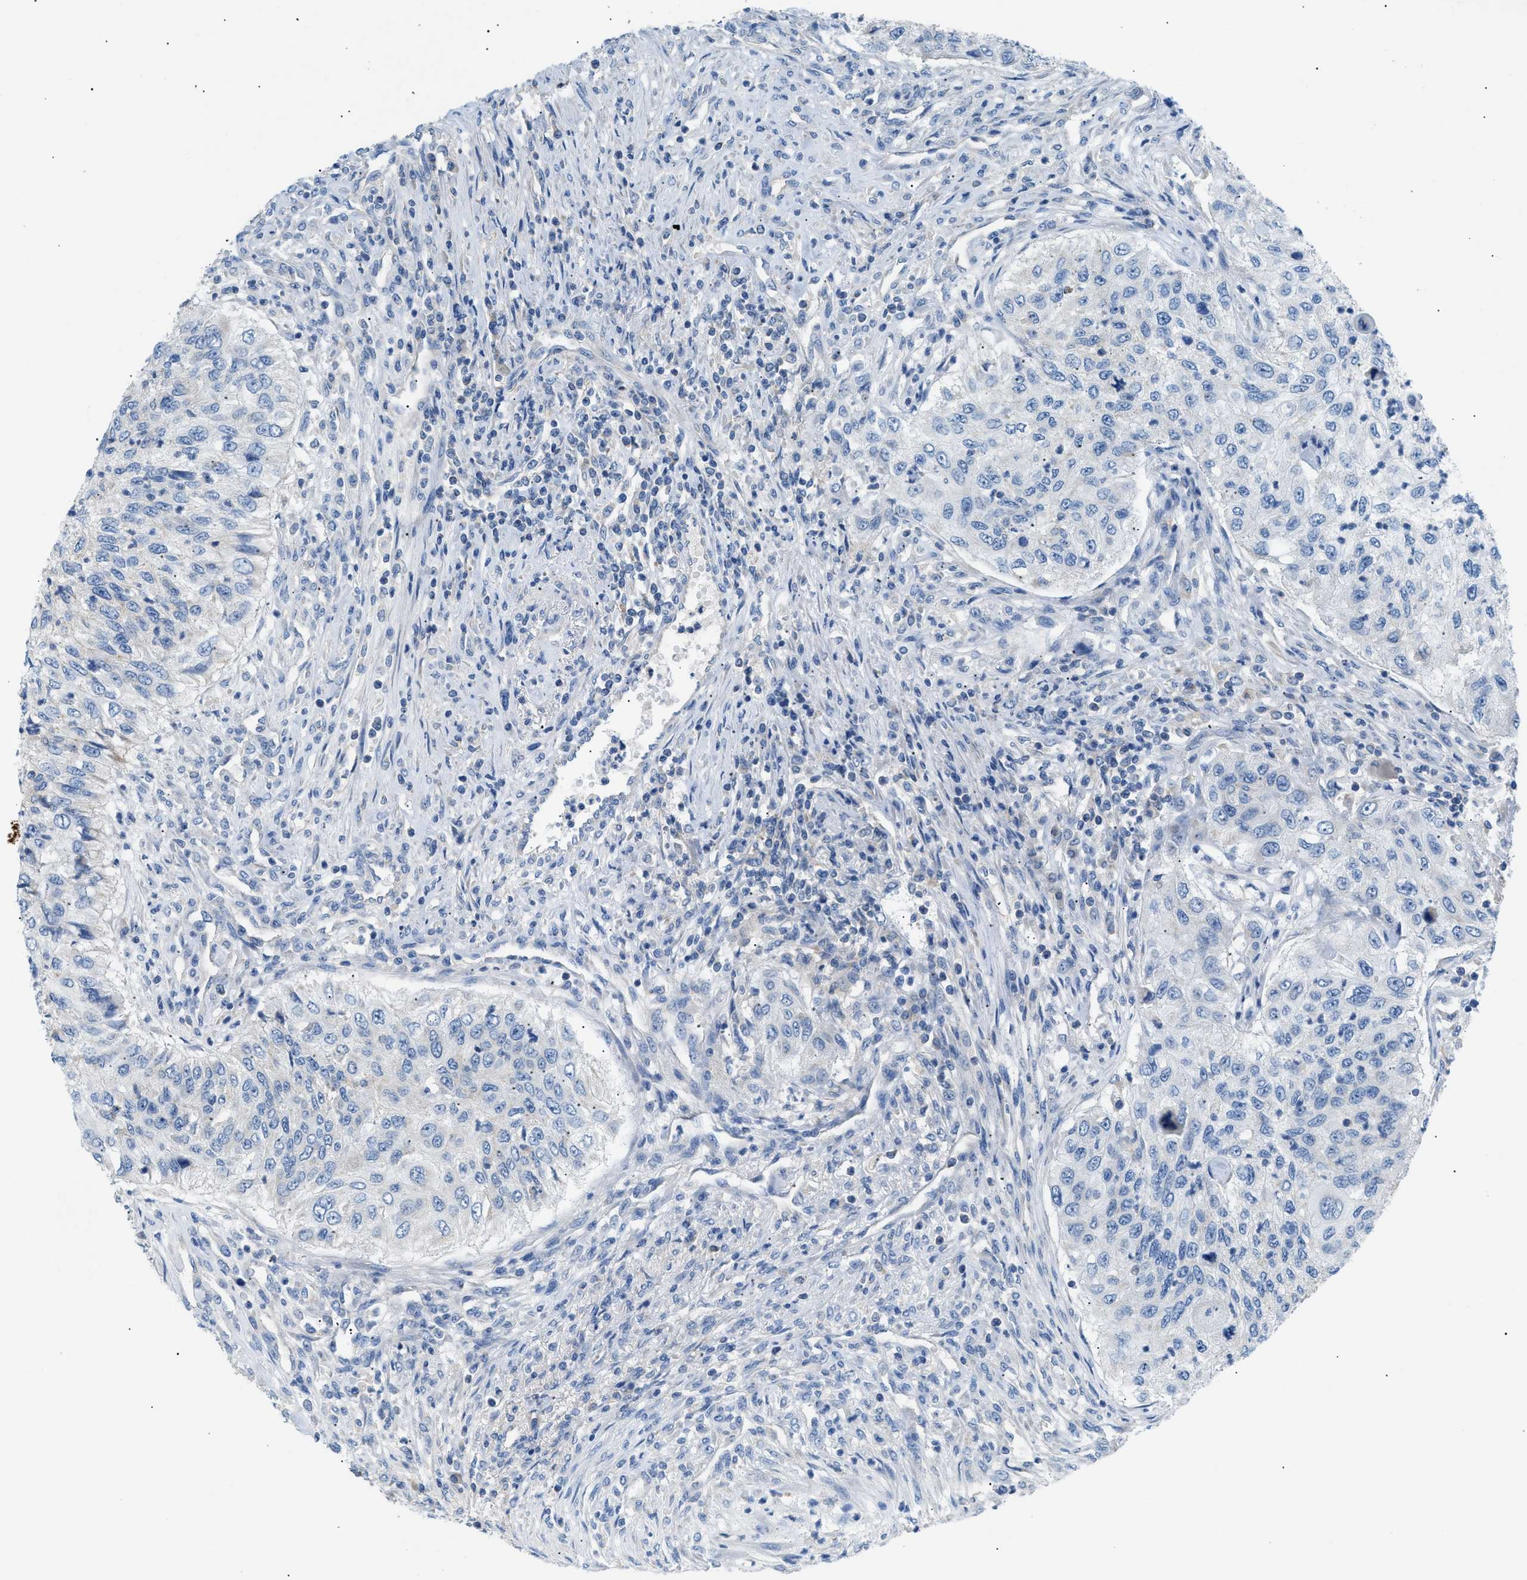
{"staining": {"intensity": "negative", "quantity": "none", "location": "none"}, "tissue": "urothelial cancer", "cell_type": "Tumor cells", "image_type": "cancer", "snomed": [{"axis": "morphology", "description": "Urothelial carcinoma, High grade"}, {"axis": "topography", "description": "Urinary bladder"}], "caption": "A high-resolution photomicrograph shows immunohistochemistry (IHC) staining of urothelial cancer, which displays no significant positivity in tumor cells.", "gene": "ILDR1", "patient": {"sex": "female", "age": 60}}